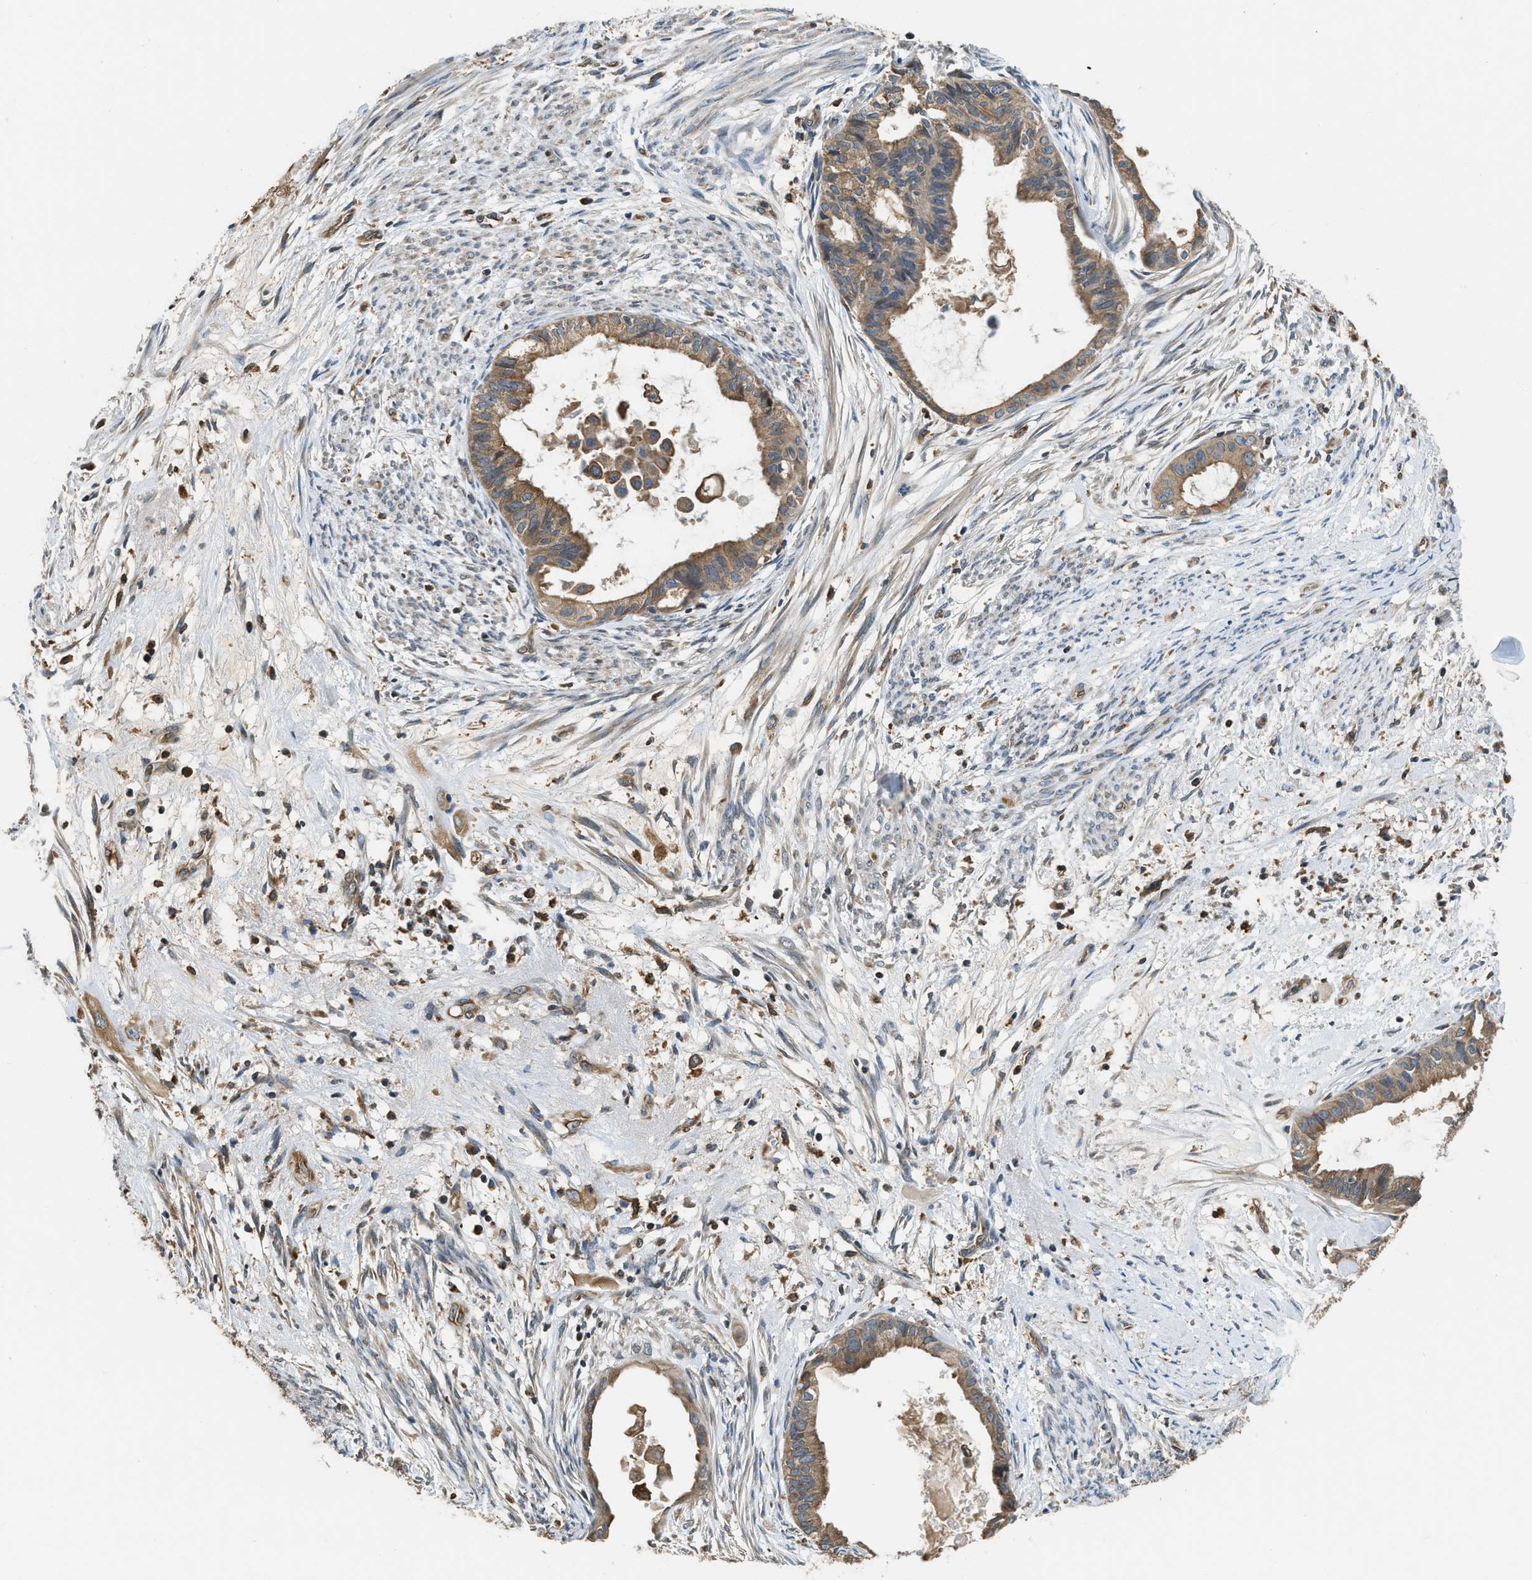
{"staining": {"intensity": "moderate", "quantity": ">75%", "location": "cytoplasmic/membranous"}, "tissue": "cervical cancer", "cell_type": "Tumor cells", "image_type": "cancer", "snomed": [{"axis": "morphology", "description": "Normal tissue, NOS"}, {"axis": "morphology", "description": "Adenocarcinoma, NOS"}, {"axis": "topography", "description": "Cervix"}, {"axis": "topography", "description": "Endometrium"}], "caption": "A high-resolution image shows IHC staining of cervical cancer, which demonstrates moderate cytoplasmic/membranous expression in approximately >75% of tumor cells.", "gene": "BCAP31", "patient": {"sex": "female", "age": 86}}